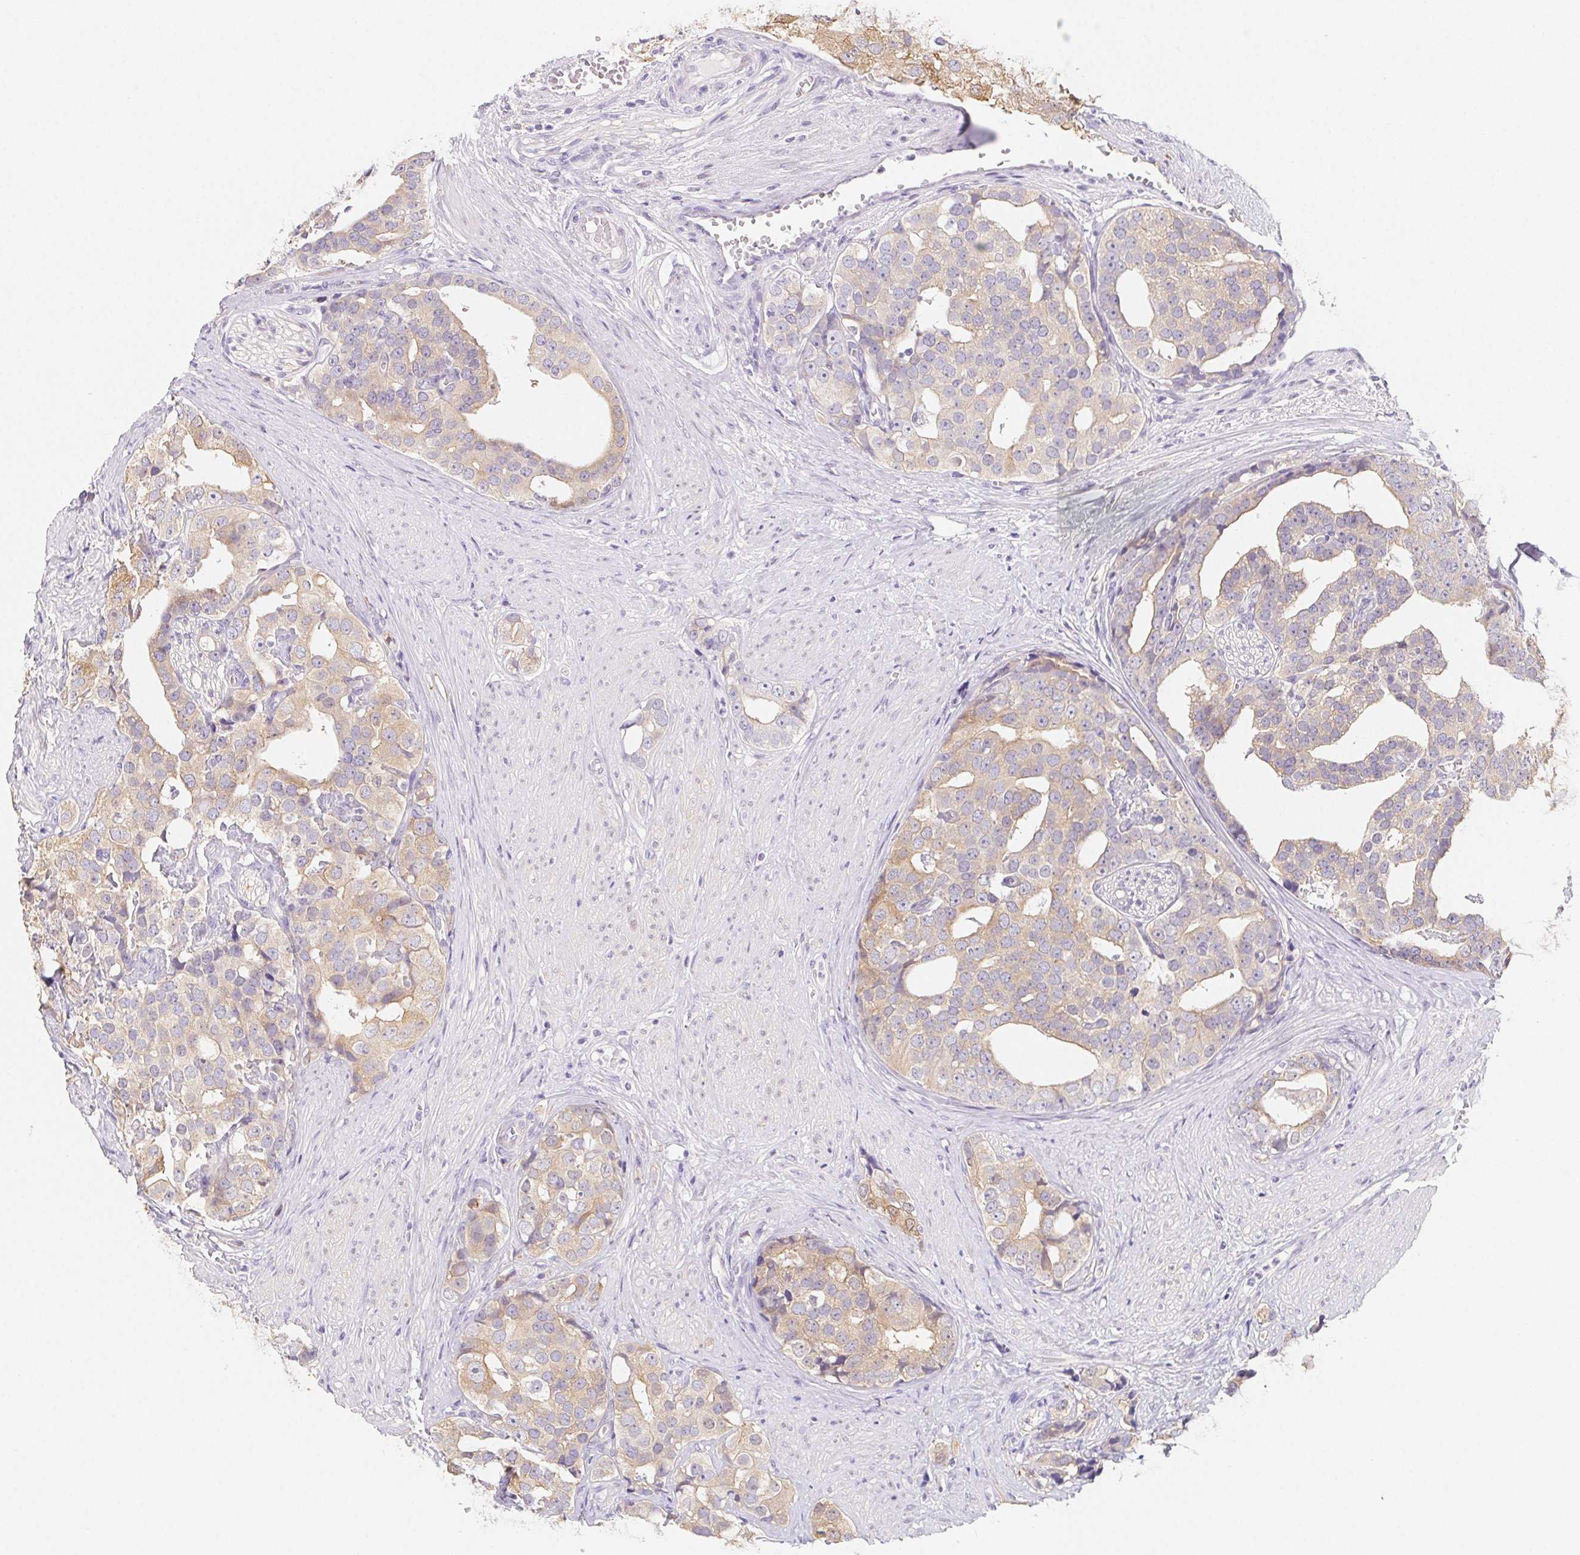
{"staining": {"intensity": "weak", "quantity": "<25%", "location": "cytoplasmic/membranous"}, "tissue": "prostate cancer", "cell_type": "Tumor cells", "image_type": "cancer", "snomed": [{"axis": "morphology", "description": "Adenocarcinoma, High grade"}, {"axis": "topography", "description": "Prostate"}], "caption": "Tumor cells show no significant staining in prostate cancer (high-grade adenocarcinoma). (DAB (3,3'-diaminobenzidine) immunohistochemistry, high magnification).", "gene": "ZBBX", "patient": {"sex": "male", "age": 71}}